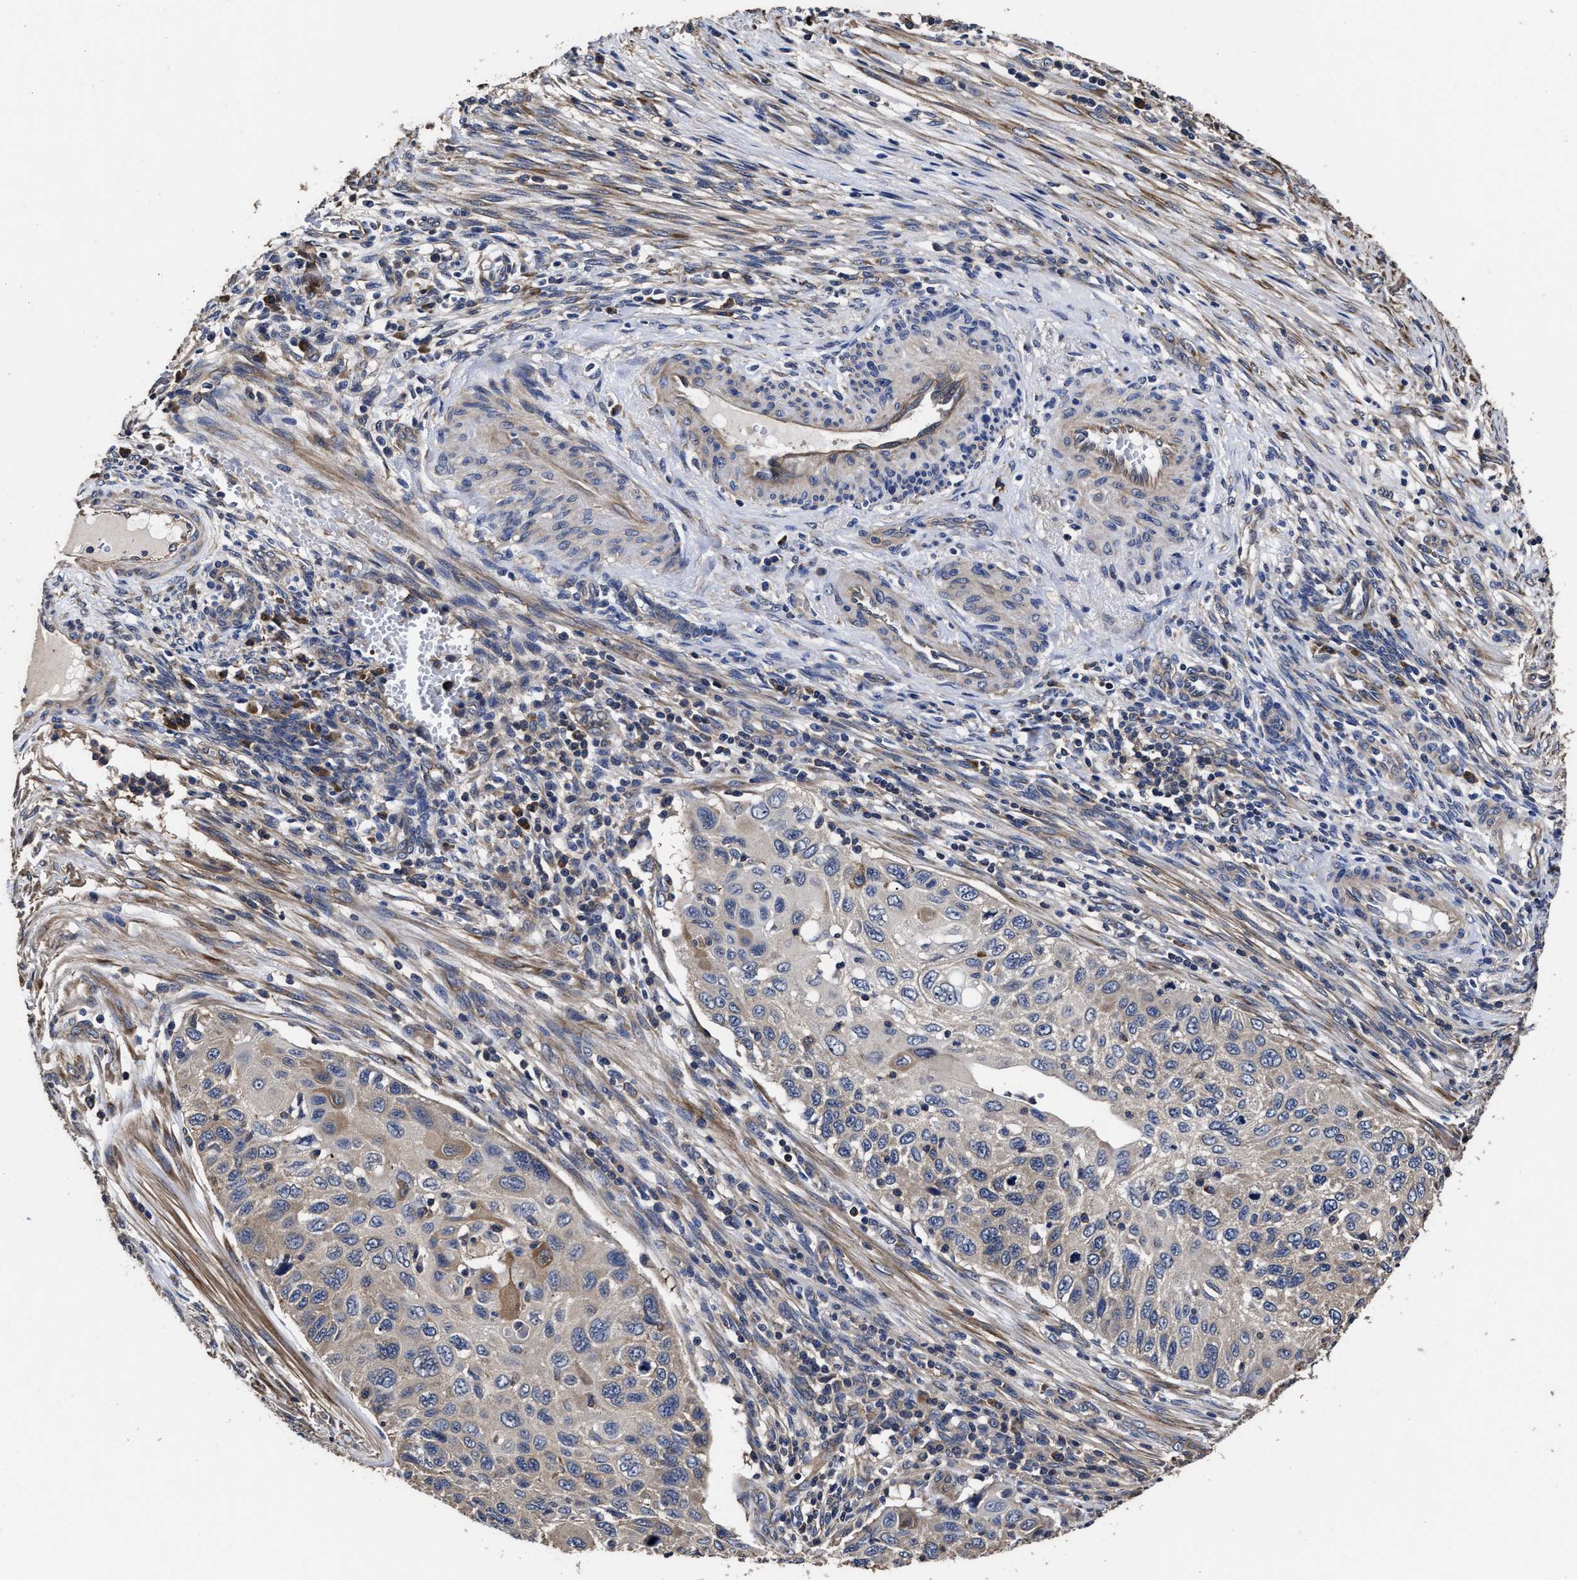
{"staining": {"intensity": "negative", "quantity": "none", "location": "none"}, "tissue": "cervical cancer", "cell_type": "Tumor cells", "image_type": "cancer", "snomed": [{"axis": "morphology", "description": "Squamous cell carcinoma, NOS"}, {"axis": "topography", "description": "Cervix"}], "caption": "The photomicrograph demonstrates no staining of tumor cells in cervical cancer (squamous cell carcinoma). The staining is performed using DAB brown chromogen with nuclei counter-stained in using hematoxylin.", "gene": "AVEN", "patient": {"sex": "female", "age": 70}}